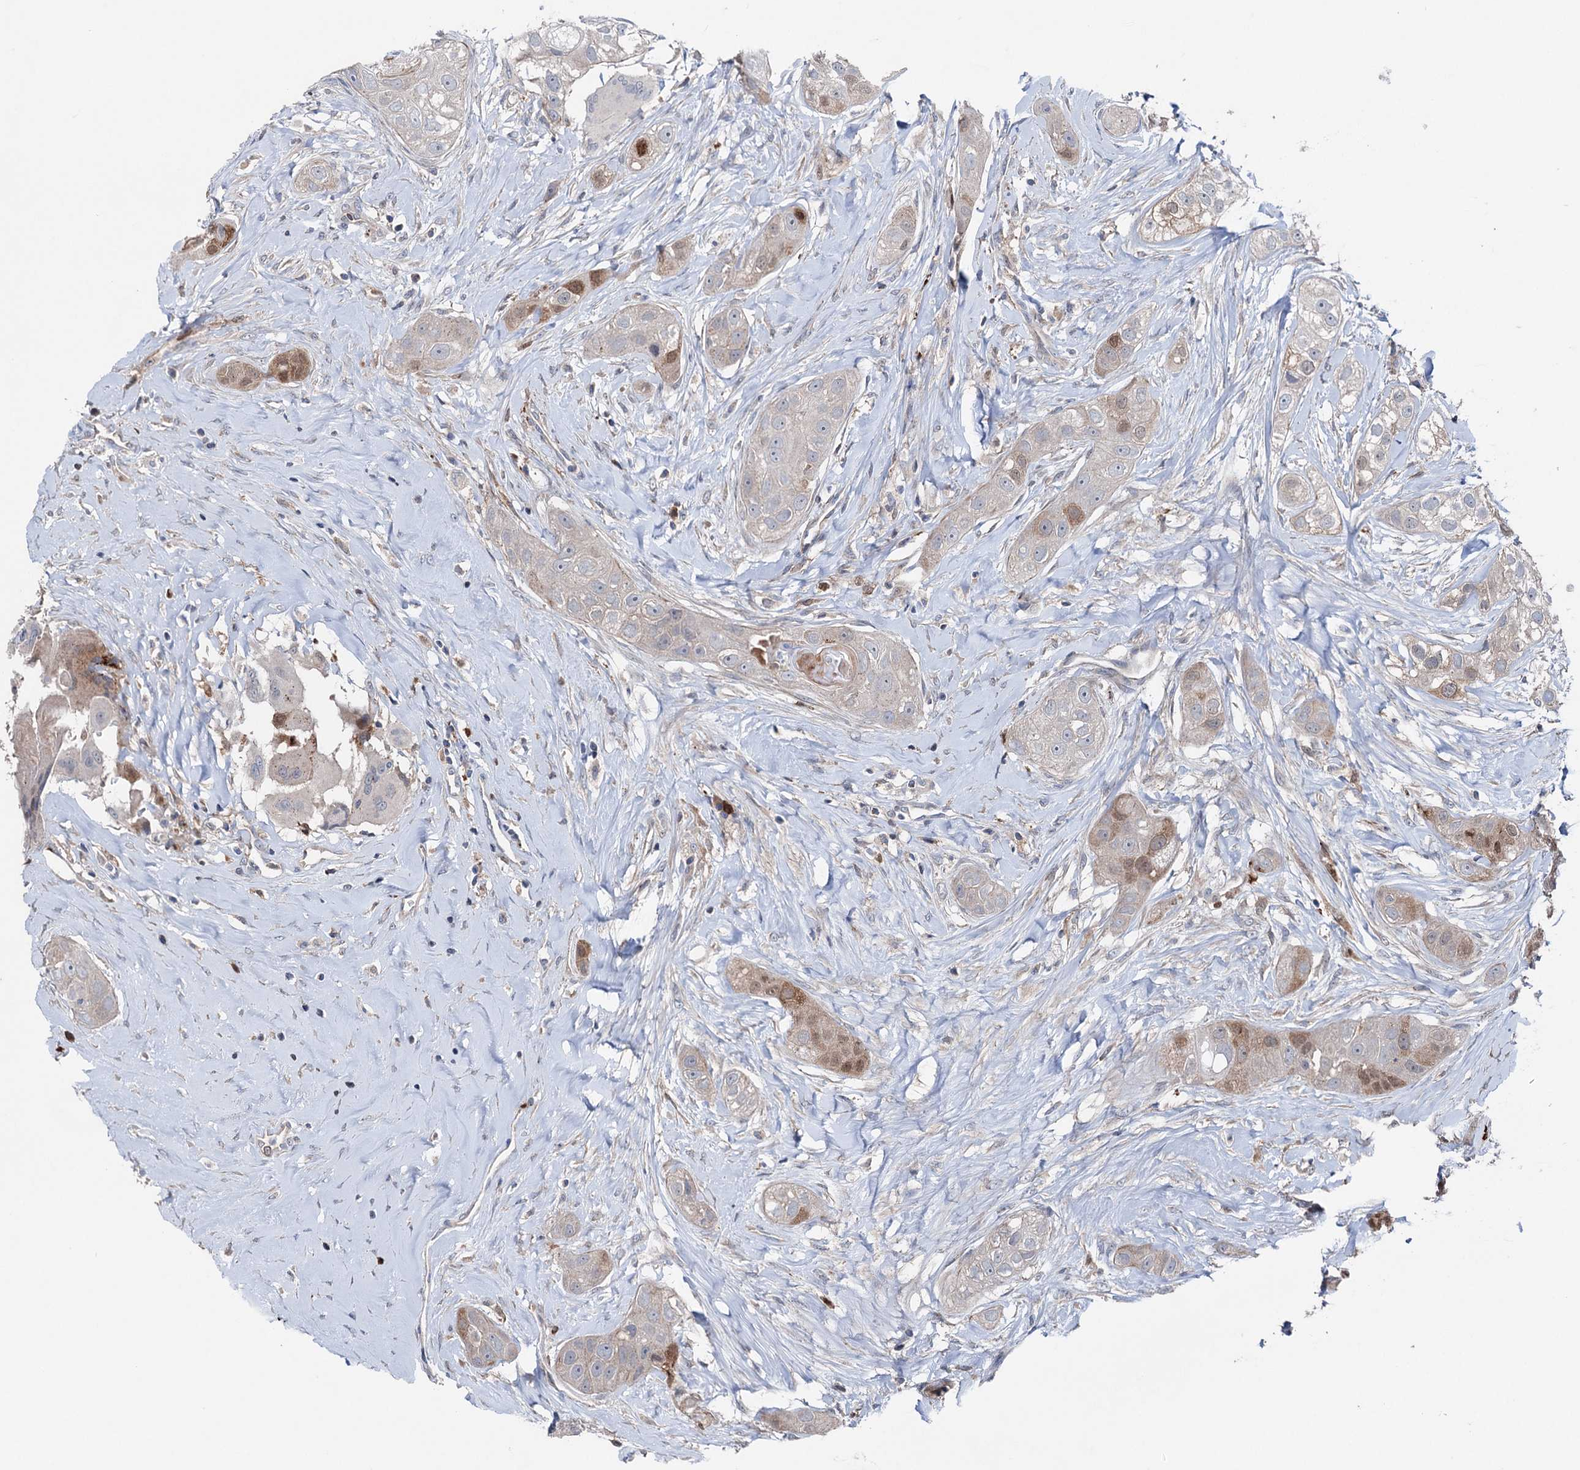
{"staining": {"intensity": "moderate", "quantity": "<25%", "location": "cytoplasmic/membranous"}, "tissue": "head and neck cancer", "cell_type": "Tumor cells", "image_type": "cancer", "snomed": [{"axis": "morphology", "description": "Normal tissue, NOS"}, {"axis": "morphology", "description": "Squamous cell carcinoma, NOS"}, {"axis": "topography", "description": "Skeletal muscle"}, {"axis": "topography", "description": "Head-Neck"}], "caption": "The micrograph displays a brown stain indicating the presence of a protein in the cytoplasmic/membranous of tumor cells in squamous cell carcinoma (head and neck).", "gene": "NCAPD2", "patient": {"sex": "male", "age": 51}}